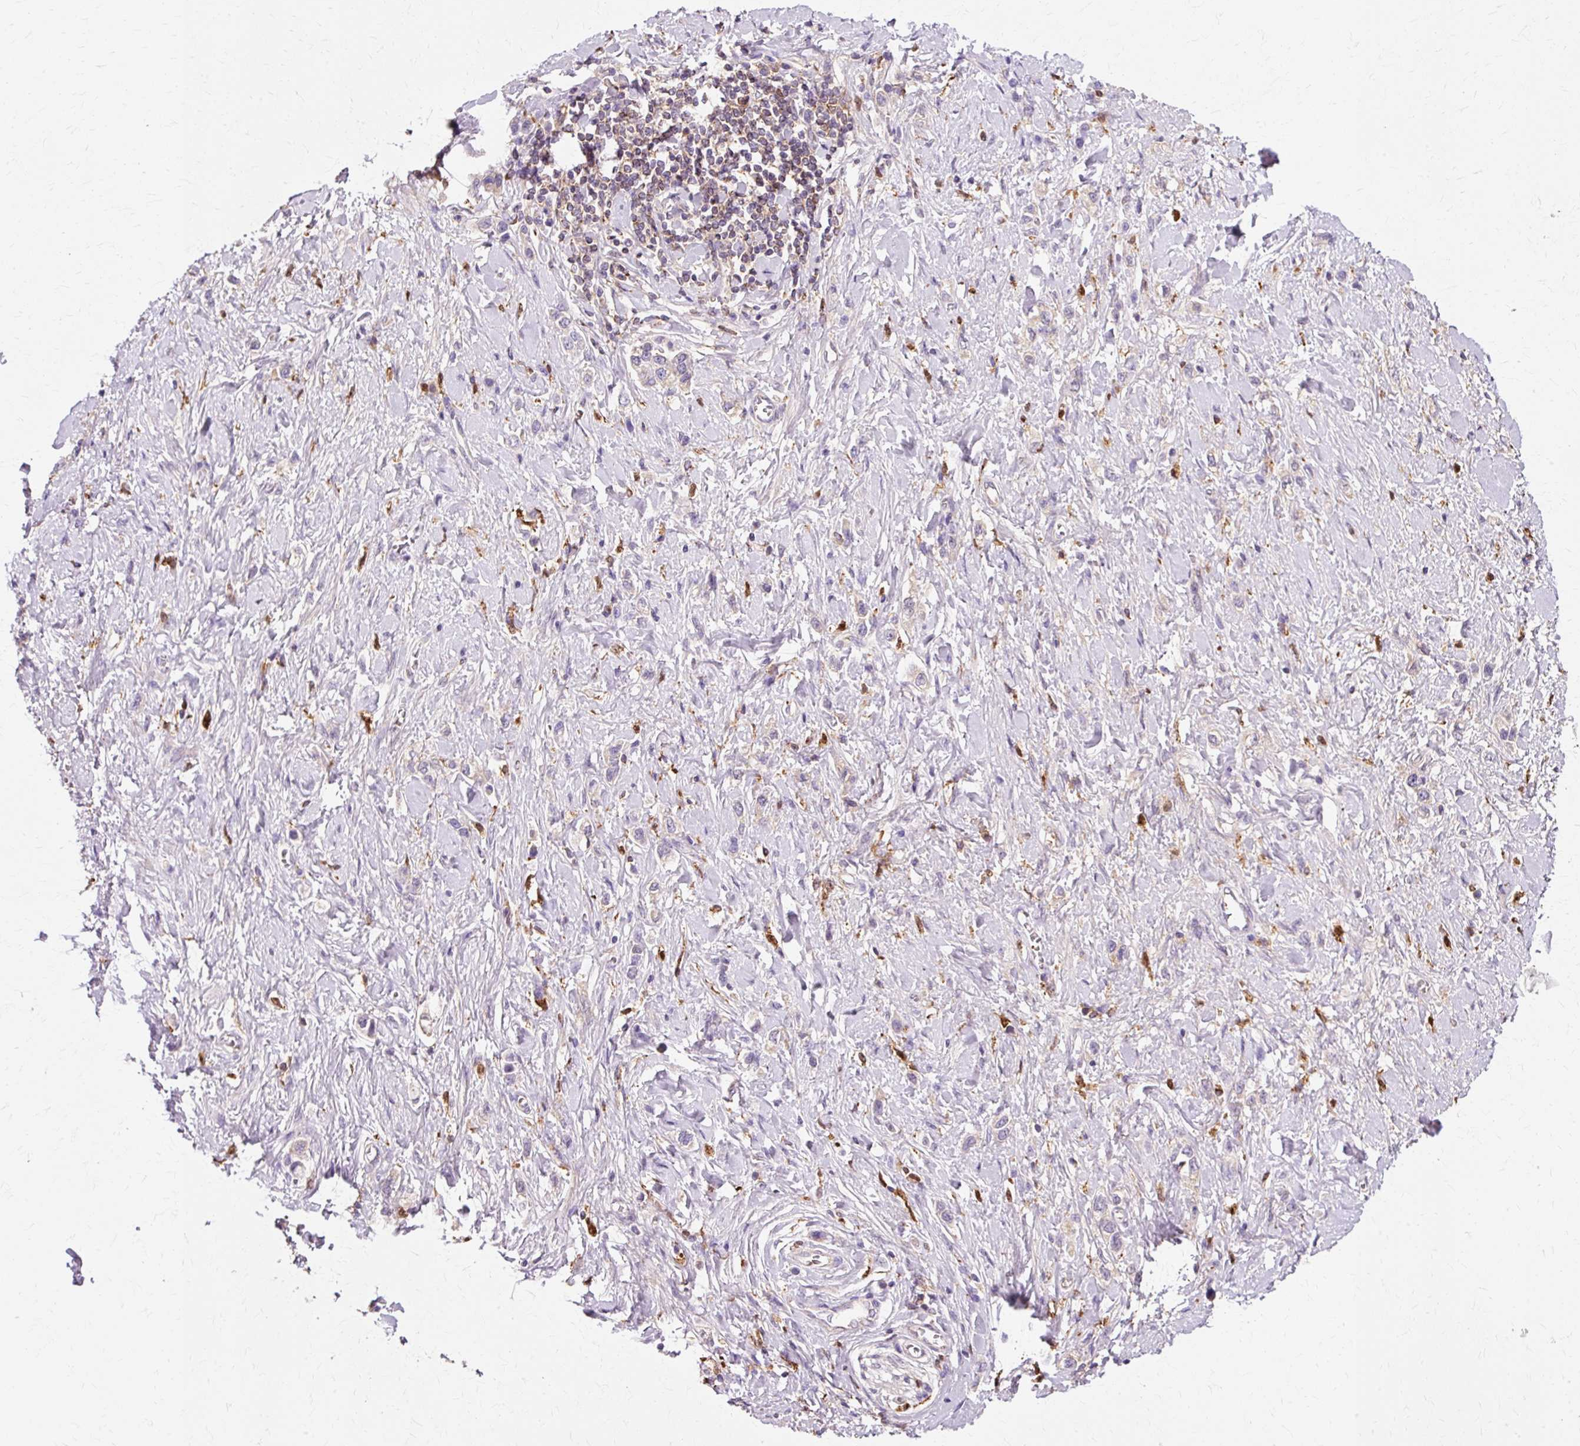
{"staining": {"intensity": "negative", "quantity": "none", "location": "none"}, "tissue": "stomach cancer", "cell_type": "Tumor cells", "image_type": "cancer", "snomed": [{"axis": "morphology", "description": "Normal tissue, NOS"}, {"axis": "morphology", "description": "Adenocarcinoma, NOS"}, {"axis": "topography", "description": "Stomach, upper"}, {"axis": "topography", "description": "Stomach"}], "caption": "The photomicrograph displays no staining of tumor cells in stomach adenocarcinoma.", "gene": "GPX1", "patient": {"sex": "female", "age": 65}}